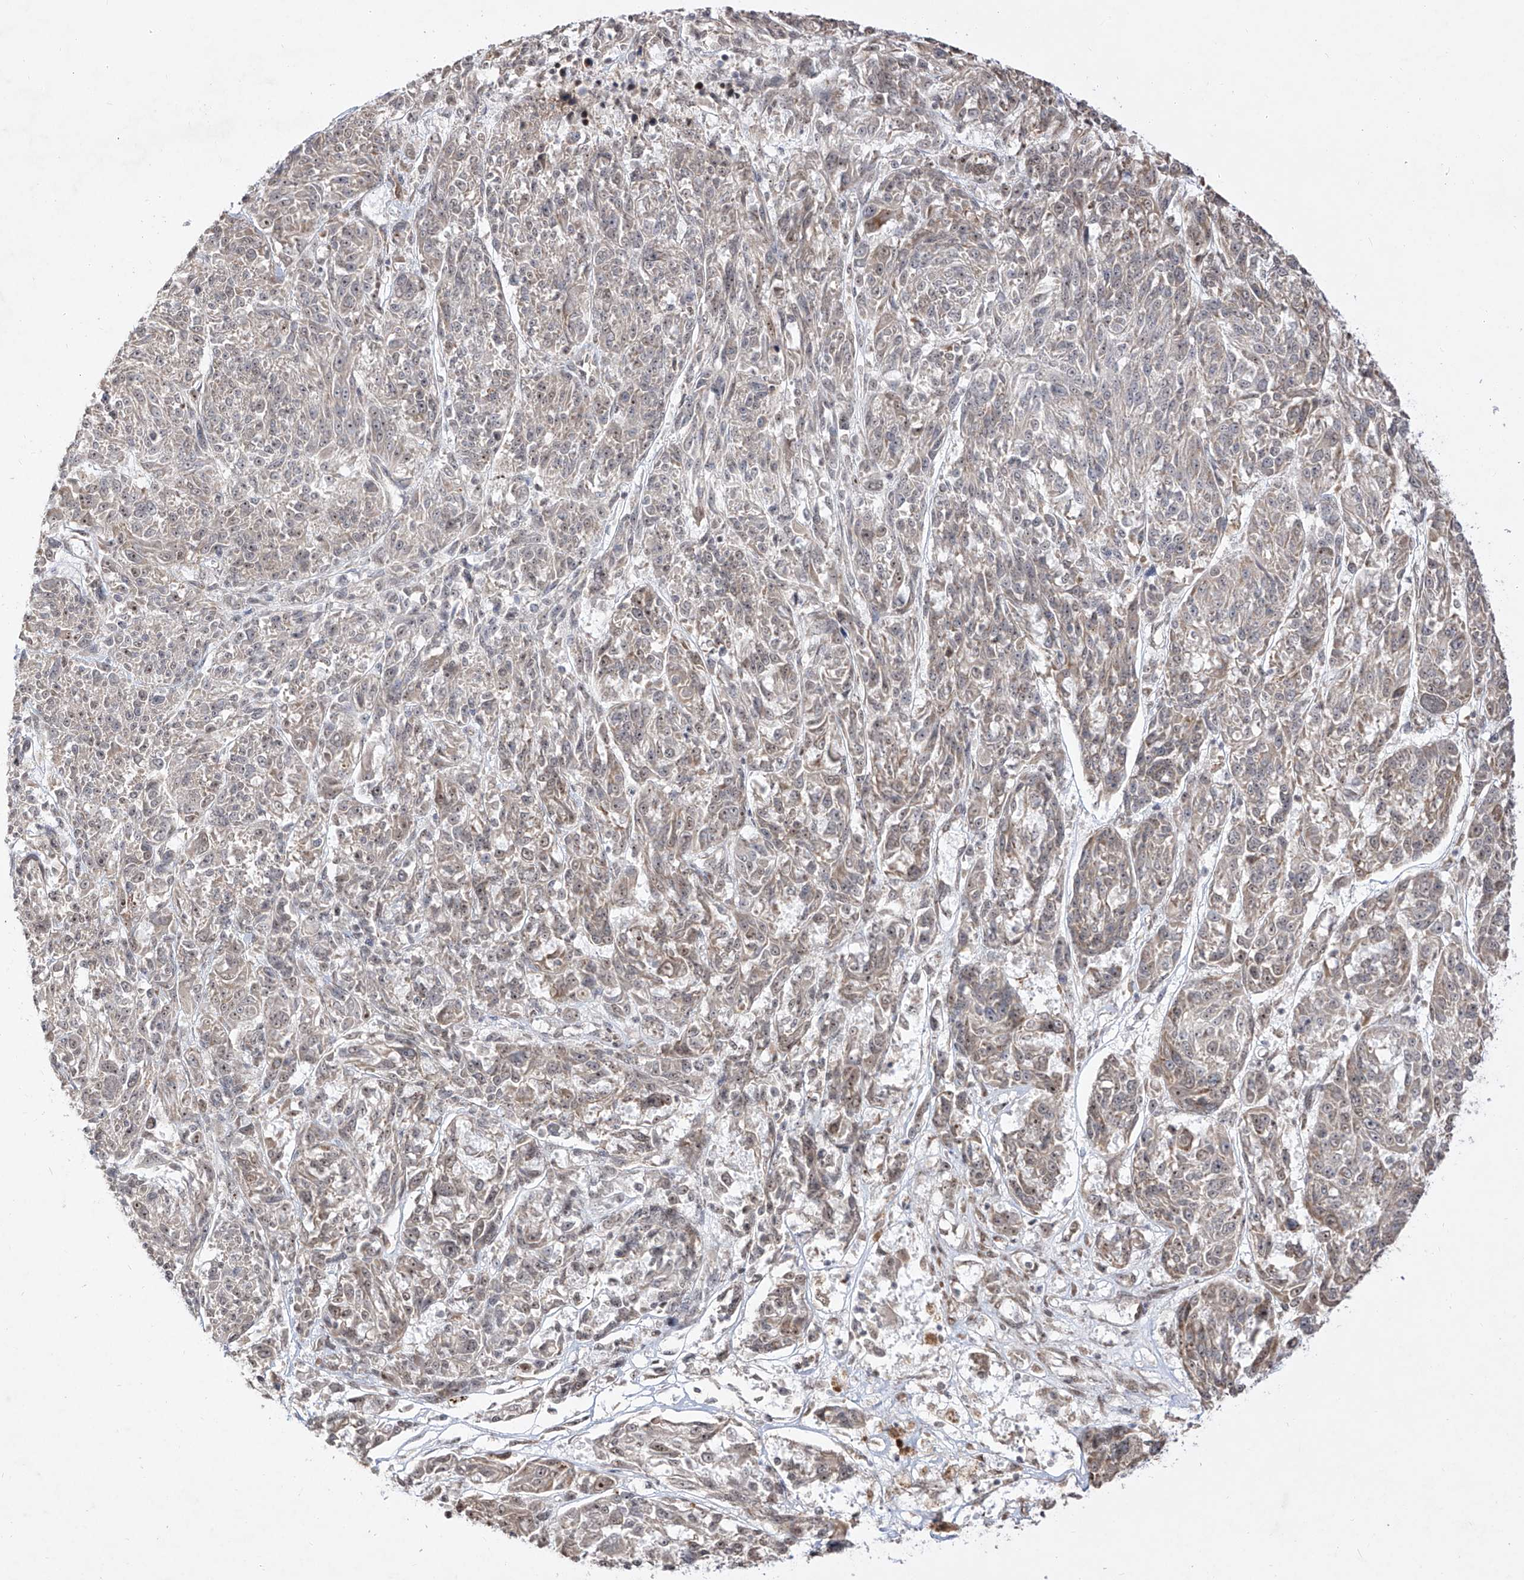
{"staining": {"intensity": "weak", "quantity": "<25%", "location": "cytoplasmic/membranous,nuclear"}, "tissue": "melanoma", "cell_type": "Tumor cells", "image_type": "cancer", "snomed": [{"axis": "morphology", "description": "Malignant melanoma, NOS"}, {"axis": "topography", "description": "Skin"}], "caption": "Immunohistochemistry (IHC) micrograph of neoplastic tissue: malignant melanoma stained with DAB exhibits no significant protein positivity in tumor cells.", "gene": "SNRNP27", "patient": {"sex": "male", "age": 53}}